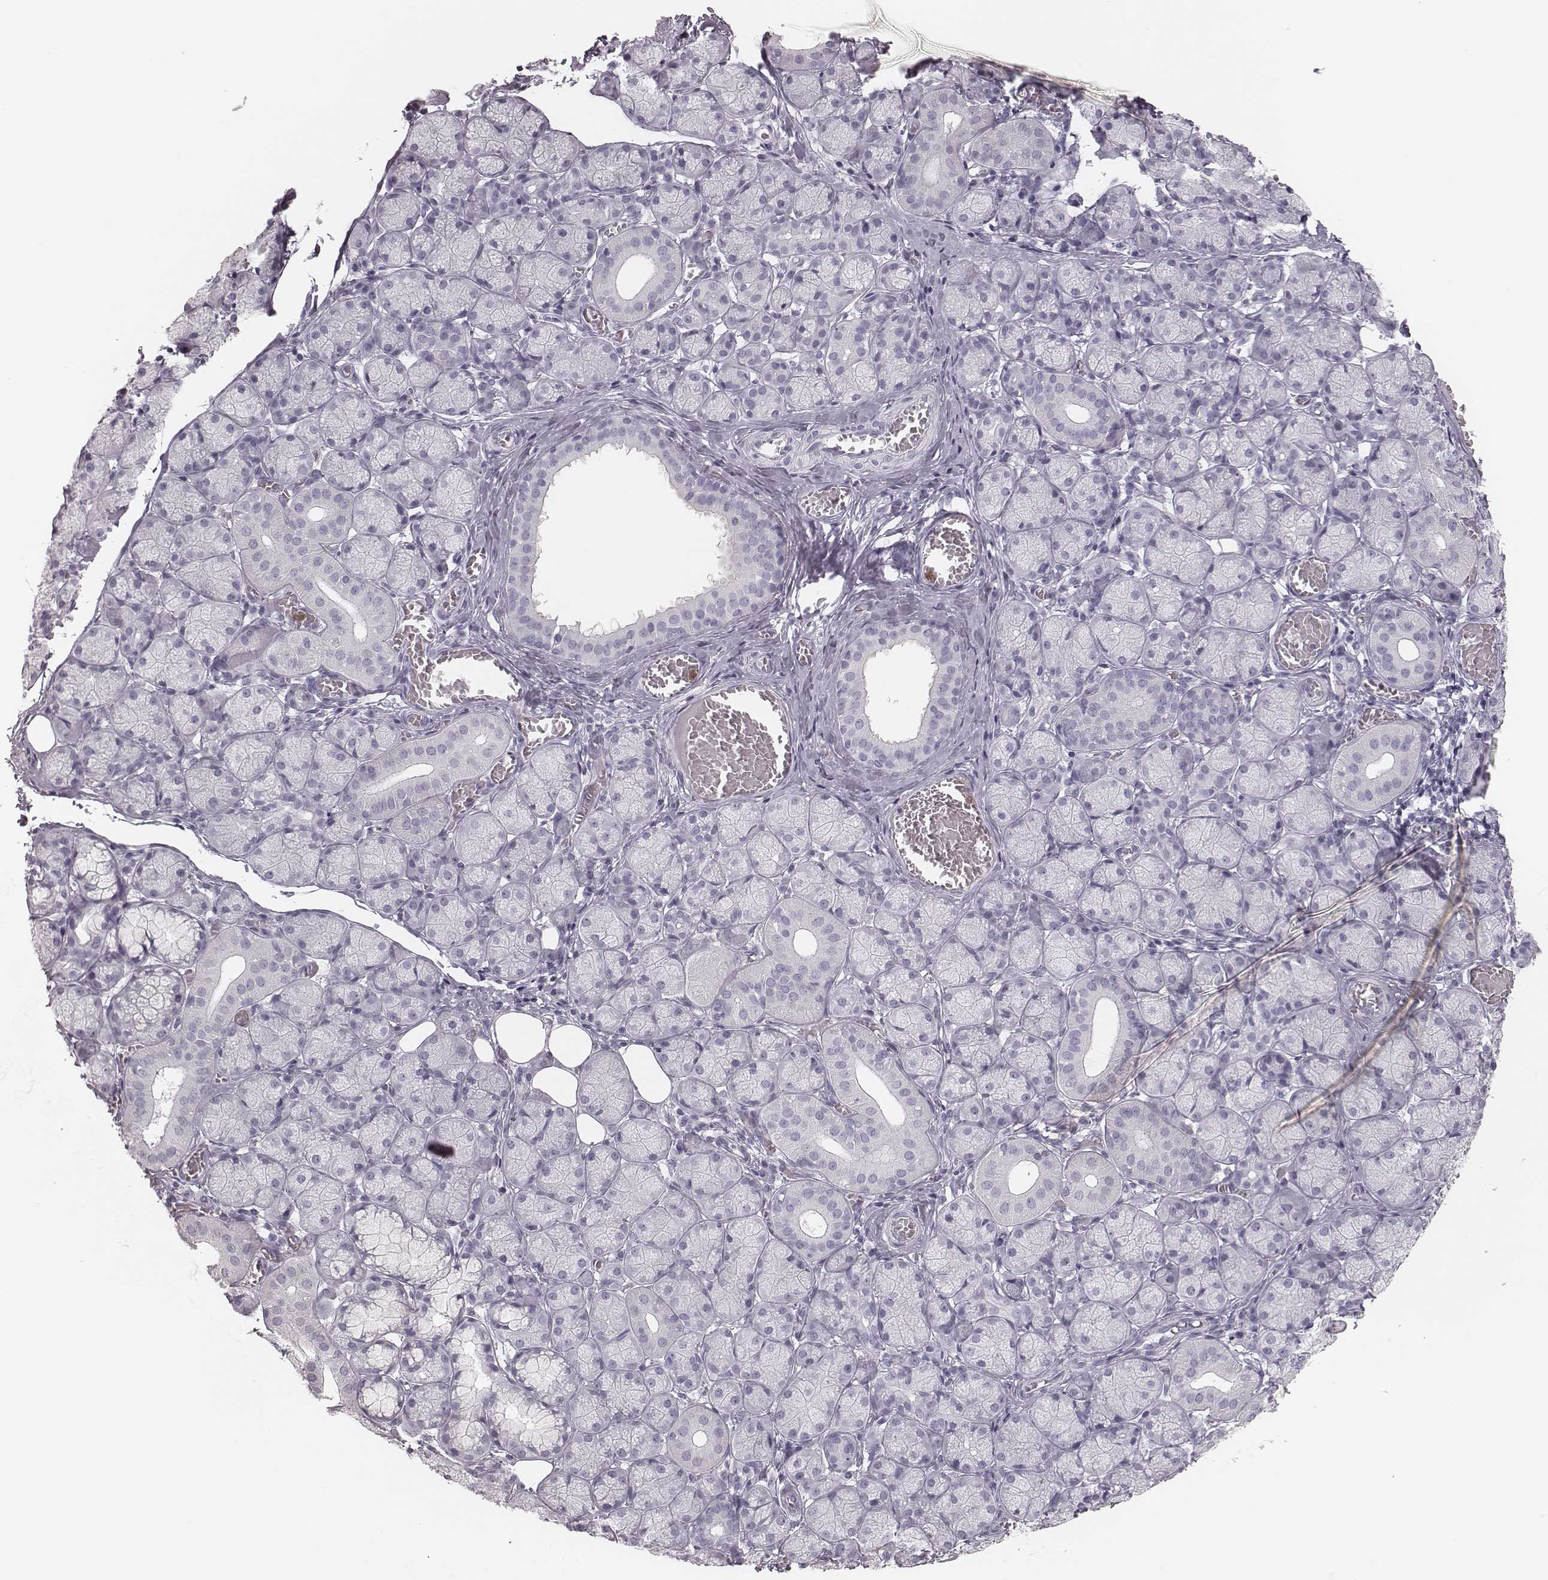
{"staining": {"intensity": "negative", "quantity": "none", "location": "none"}, "tissue": "salivary gland", "cell_type": "Glandular cells", "image_type": "normal", "snomed": [{"axis": "morphology", "description": "Normal tissue, NOS"}, {"axis": "topography", "description": "Salivary gland"}, {"axis": "topography", "description": "Peripheral nerve tissue"}], "caption": "IHC photomicrograph of benign salivary gland: human salivary gland stained with DAB (3,3'-diaminobenzidine) shows no significant protein staining in glandular cells. (DAB immunohistochemistry, high magnification).", "gene": "ELANE", "patient": {"sex": "female", "age": 24}}